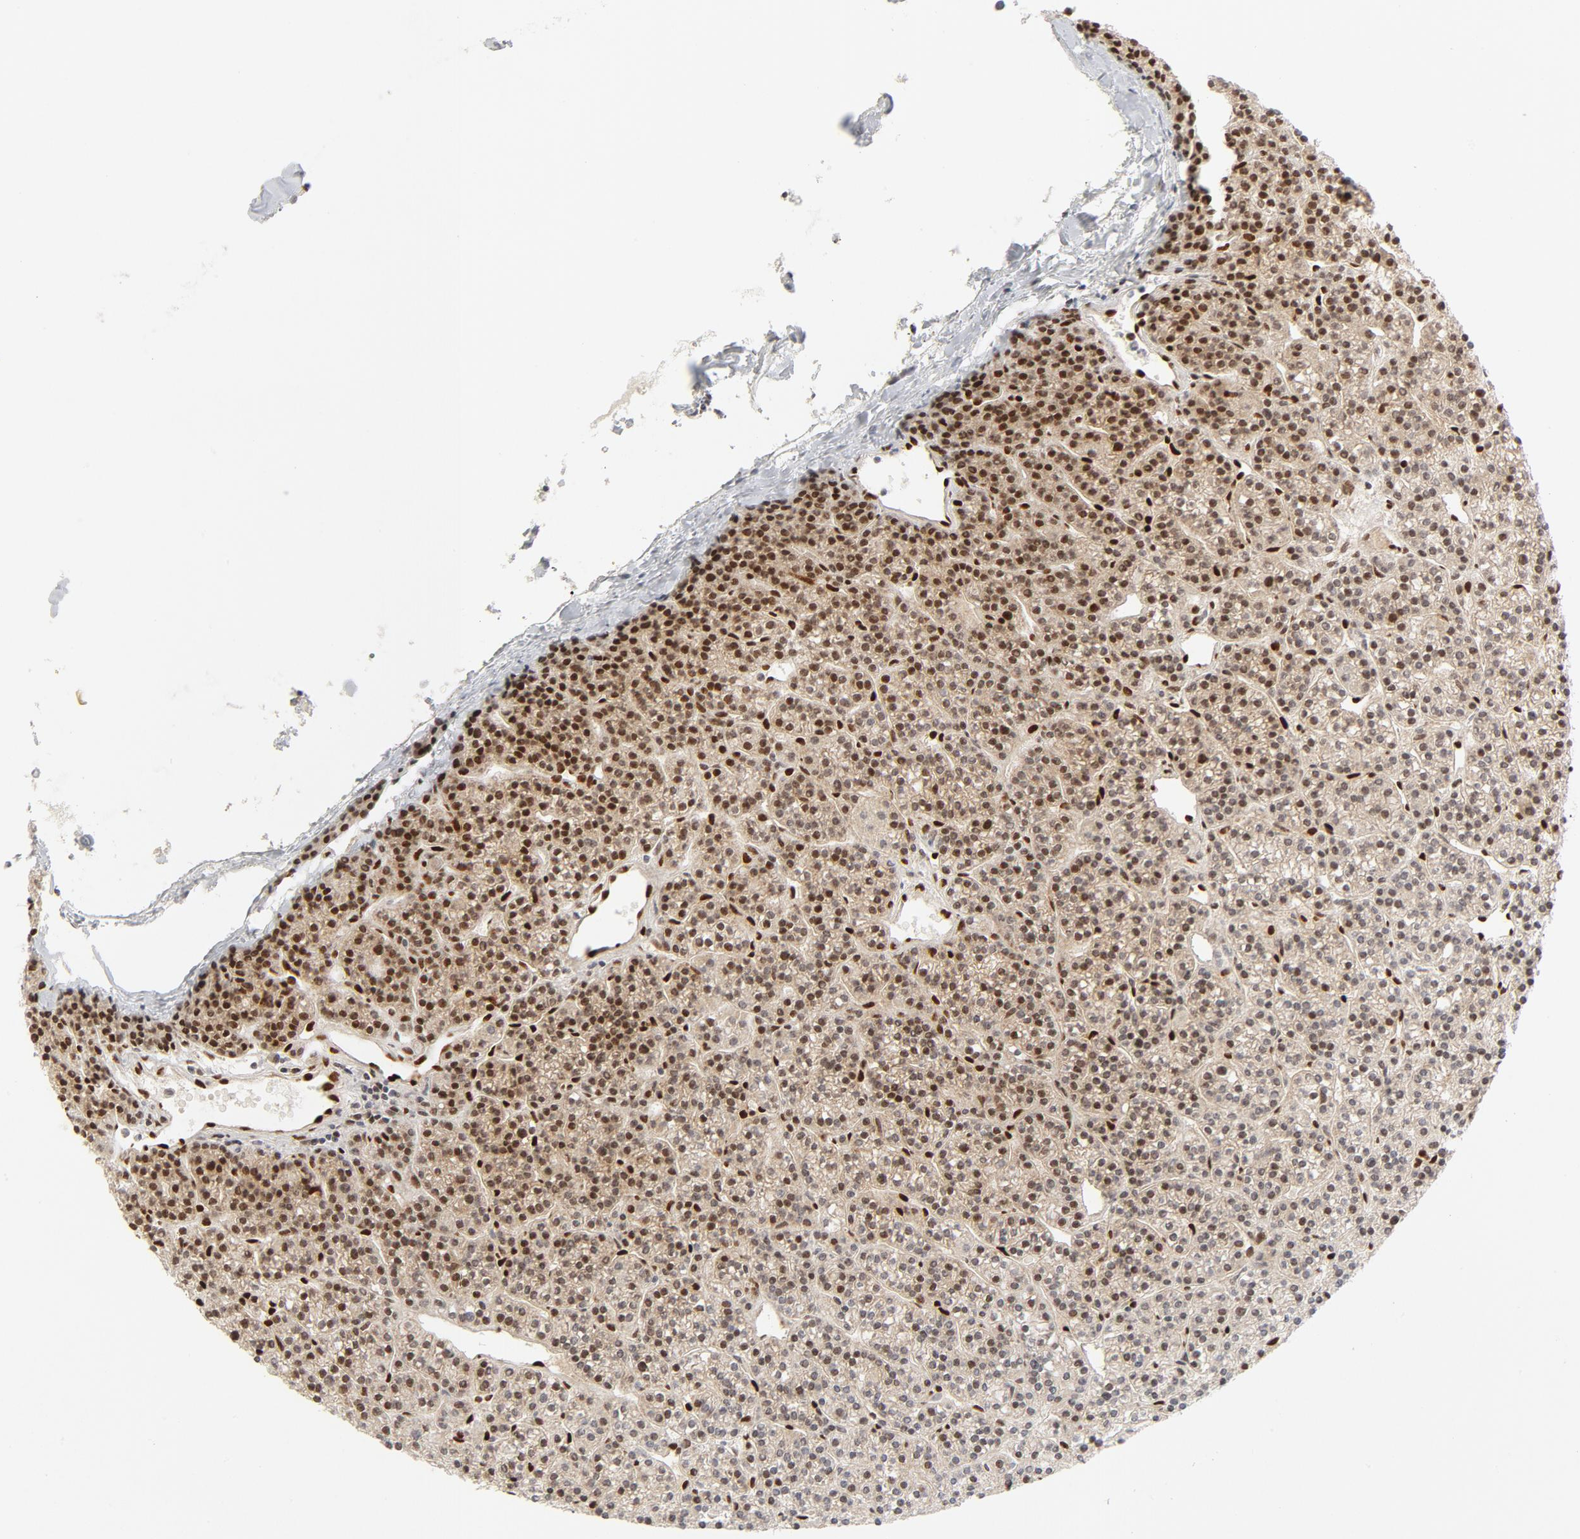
{"staining": {"intensity": "moderate", "quantity": "25%-75%", "location": "nuclear"}, "tissue": "parathyroid gland", "cell_type": "Glandular cells", "image_type": "normal", "snomed": [{"axis": "morphology", "description": "Normal tissue, NOS"}, {"axis": "topography", "description": "Parathyroid gland"}], "caption": "Glandular cells show medium levels of moderate nuclear staining in approximately 25%-75% of cells in unremarkable parathyroid gland.", "gene": "MEF2A", "patient": {"sex": "female", "age": 50}}